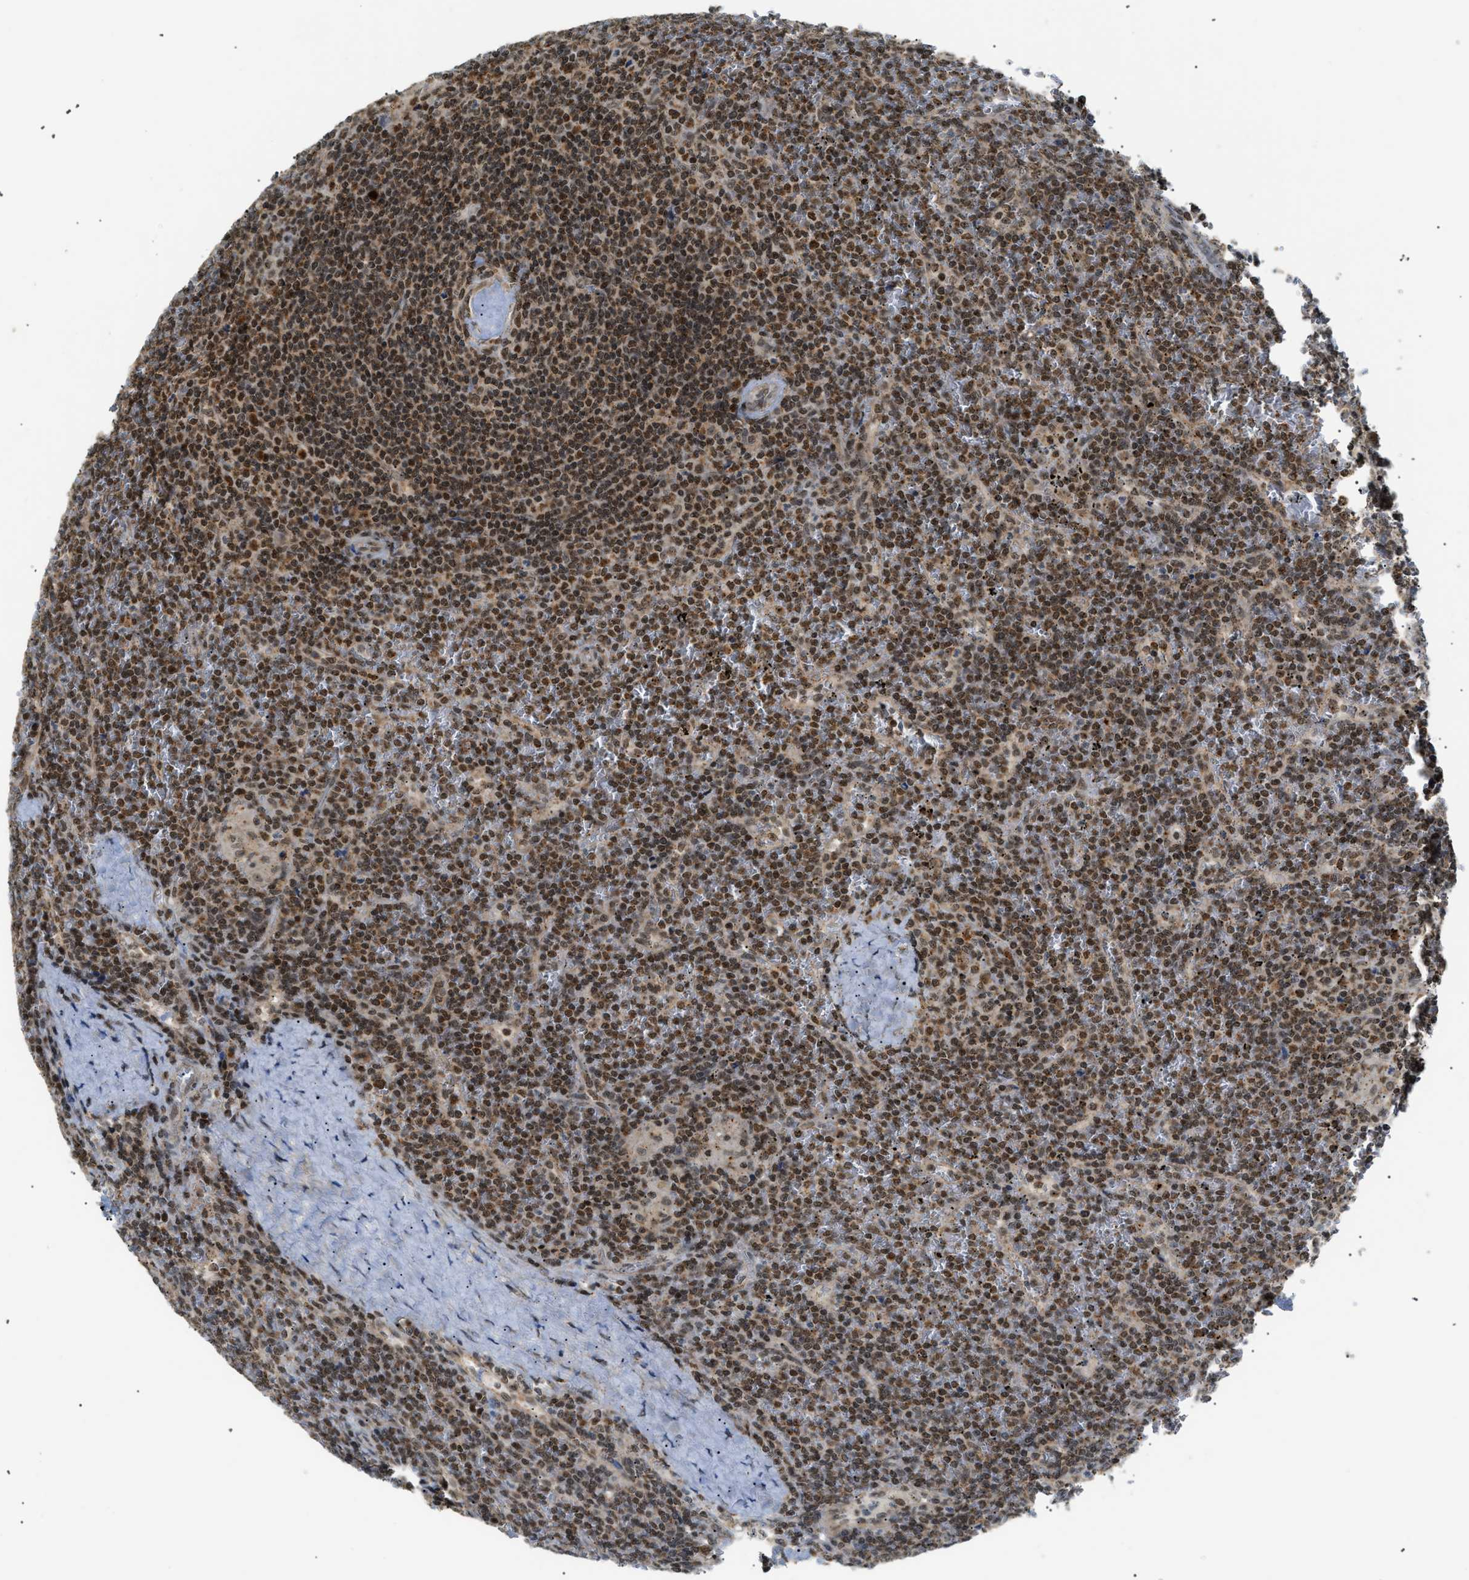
{"staining": {"intensity": "weak", "quantity": ">75%", "location": "nuclear"}, "tissue": "lymphoma", "cell_type": "Tumor cells", "image_type": "cancer", "snomed": [{"axis": "morphology", "description": "Malignant lymphoma, non-Hodgkin's type, Low grade"}, {"axis": "topography", "description": "Spleen"}], "caption": "IHC of low-grade malignant lymphoma, non-Hodgkin's type demonstrates low levels of weak nuclear staining in about >75% of tumor cells. (Stains: DAB (3,3'-diaminobenzidine) in brown, nuclei in blue, Microscopy: brightfield microscopy at high magnification).", "gene": "ZBTB11", "patient": {"sex": "female", "age": 19}}